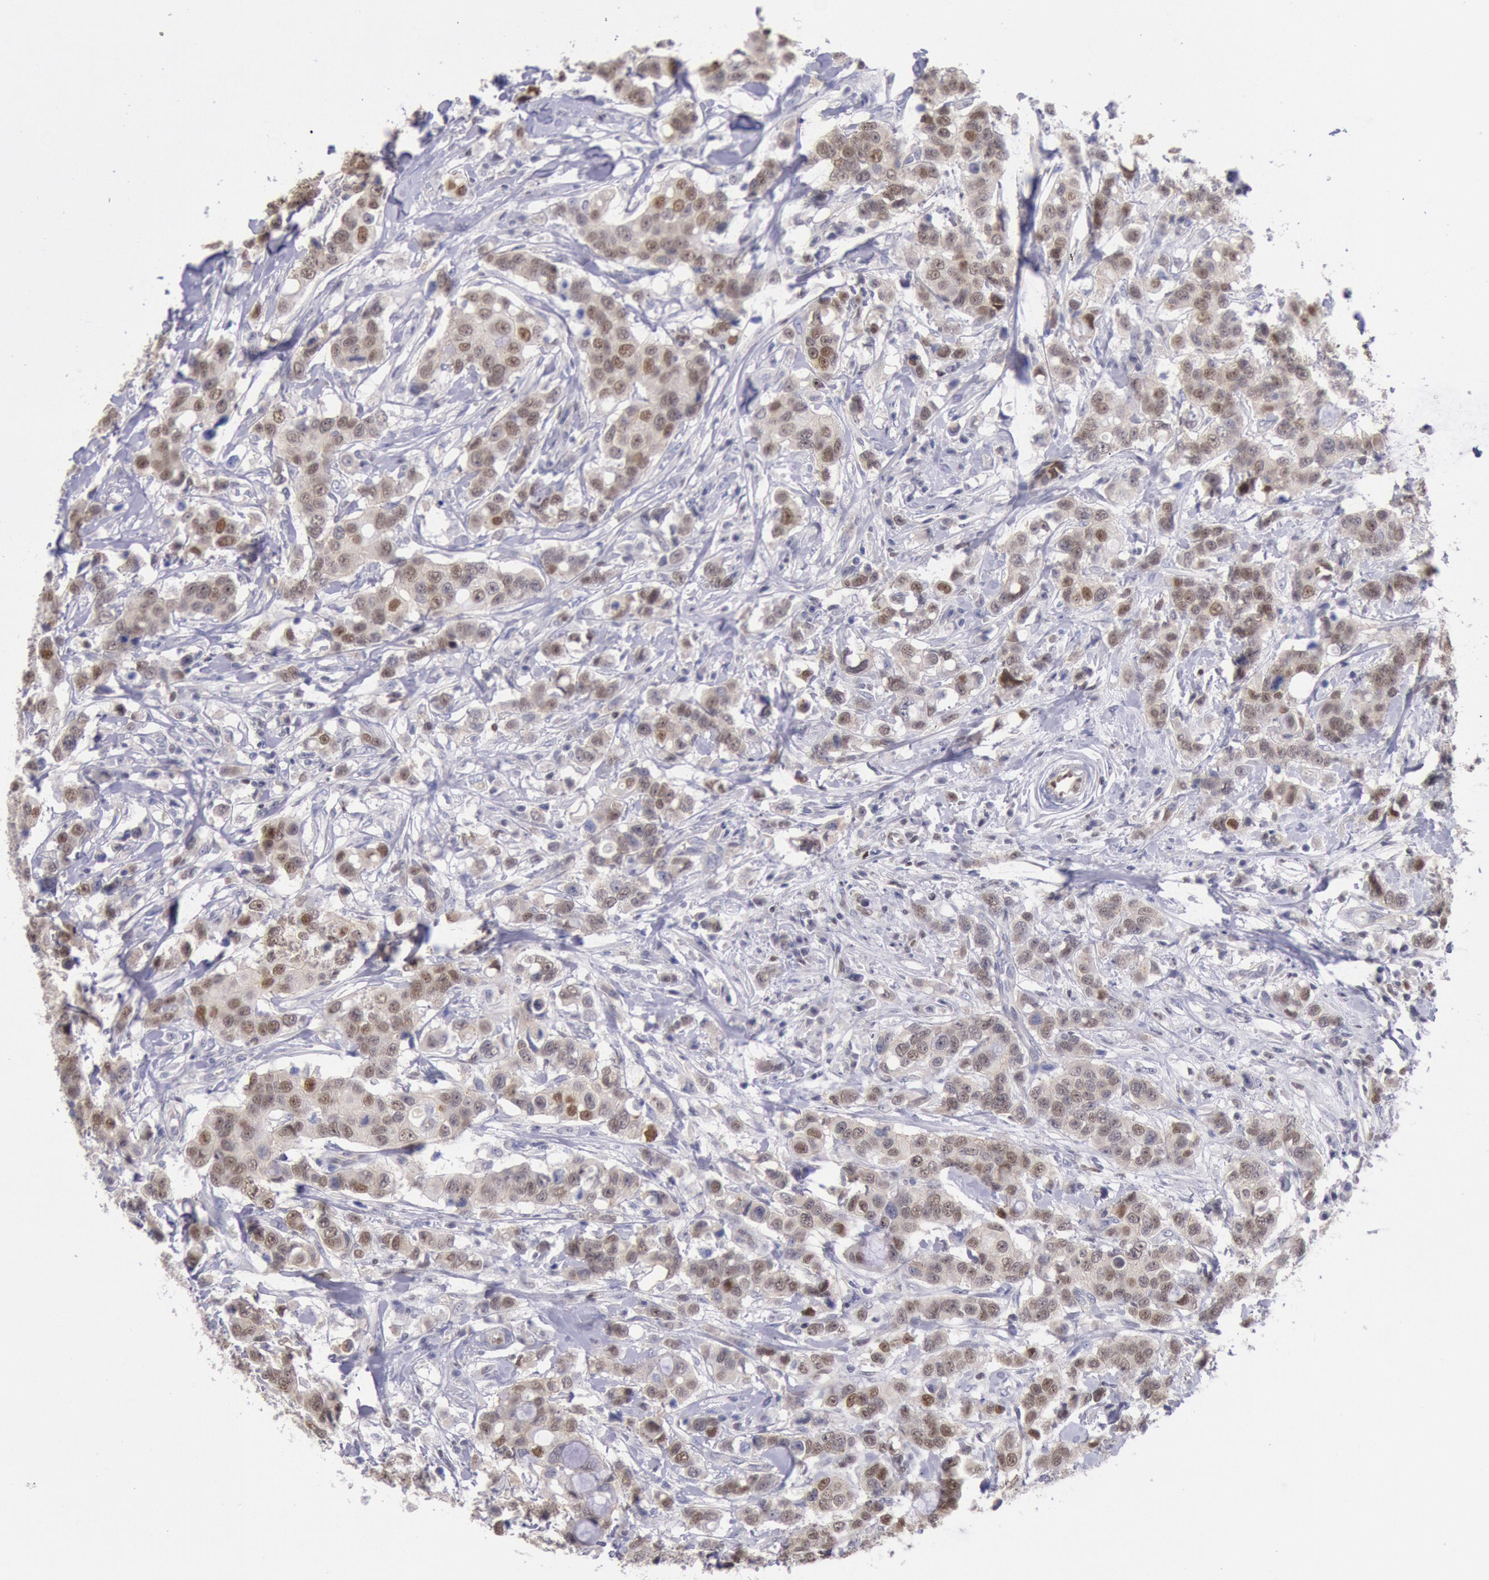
{"staining": {"intensity": "weak", "quantity": ">75%", "location": "cytoplasmic/membranous,nuclear"}, "tissue": "breast cancer", "cell_type": "Tumor cells", "image_type": "cancer", "snomed": [{"axis": "morphology", "description": "Duct carcinoma"}, {"axis": "topography", "description": "Breast"}], "caption": "A brown stain shows weak cytoplasmic/membranous and nuclear positivity of a protein in human breast cancer tumor cells.", "gene": "RPS6KA5", "patient": {"sex": "female", "age": 27}}